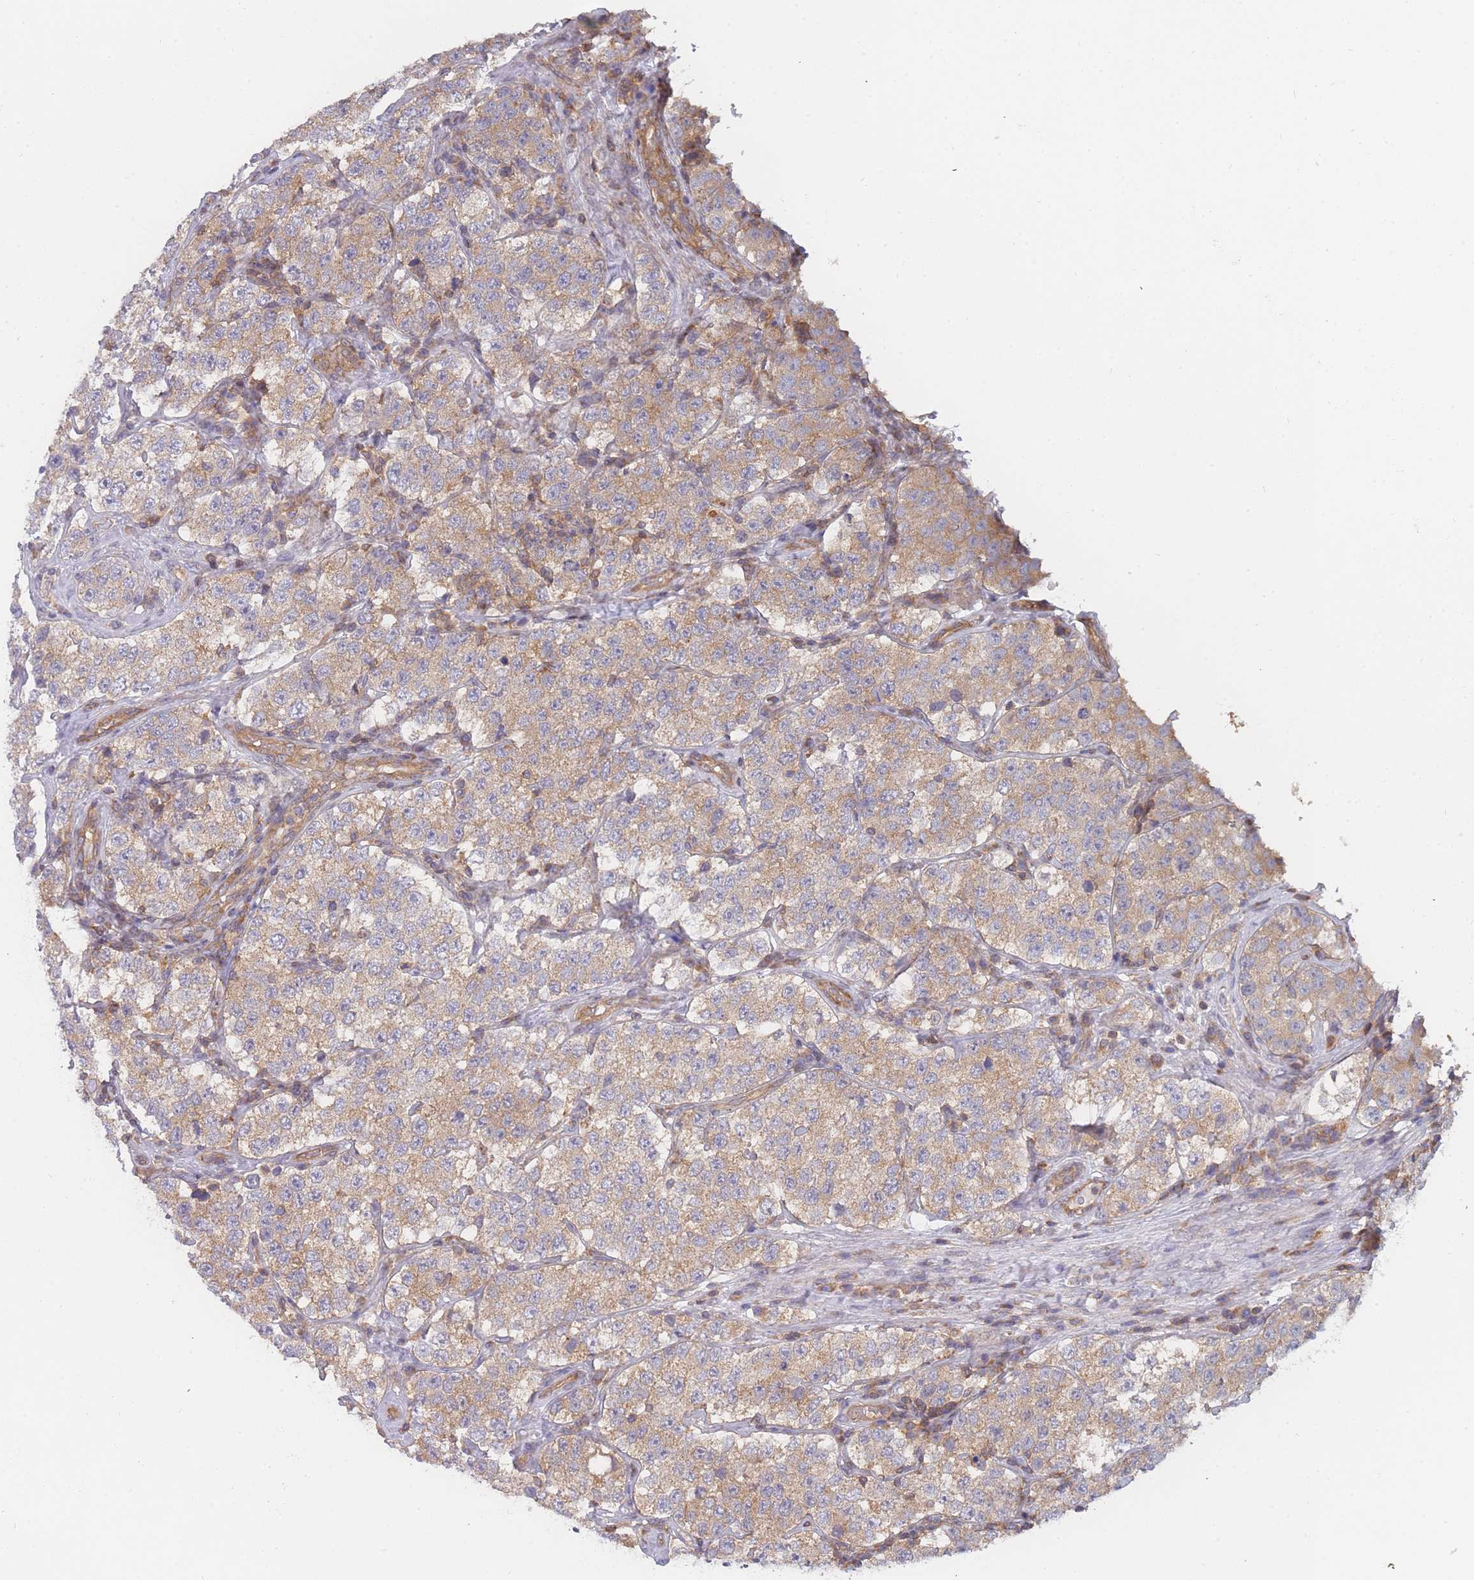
{"staining": {"intensity": "moderate", "quantity": ">75%", "location": "cytoplasmic/membranous"}, "tissue": "testis cancer", "cell_type": "Tumor cells", "image_type": "cancer", "snomed": [{"axis": "morphology", "description": "Seminoma, NOS"}, {"axis": "topography", "description": "Testis"}], "caption": "Testis seminoma tissue reveals moderate cytoplasmic/membranous positivity in about >75% of tumor cells", "gene": "MRPS18B", "patient": {"sex": "male", "age": 34}}